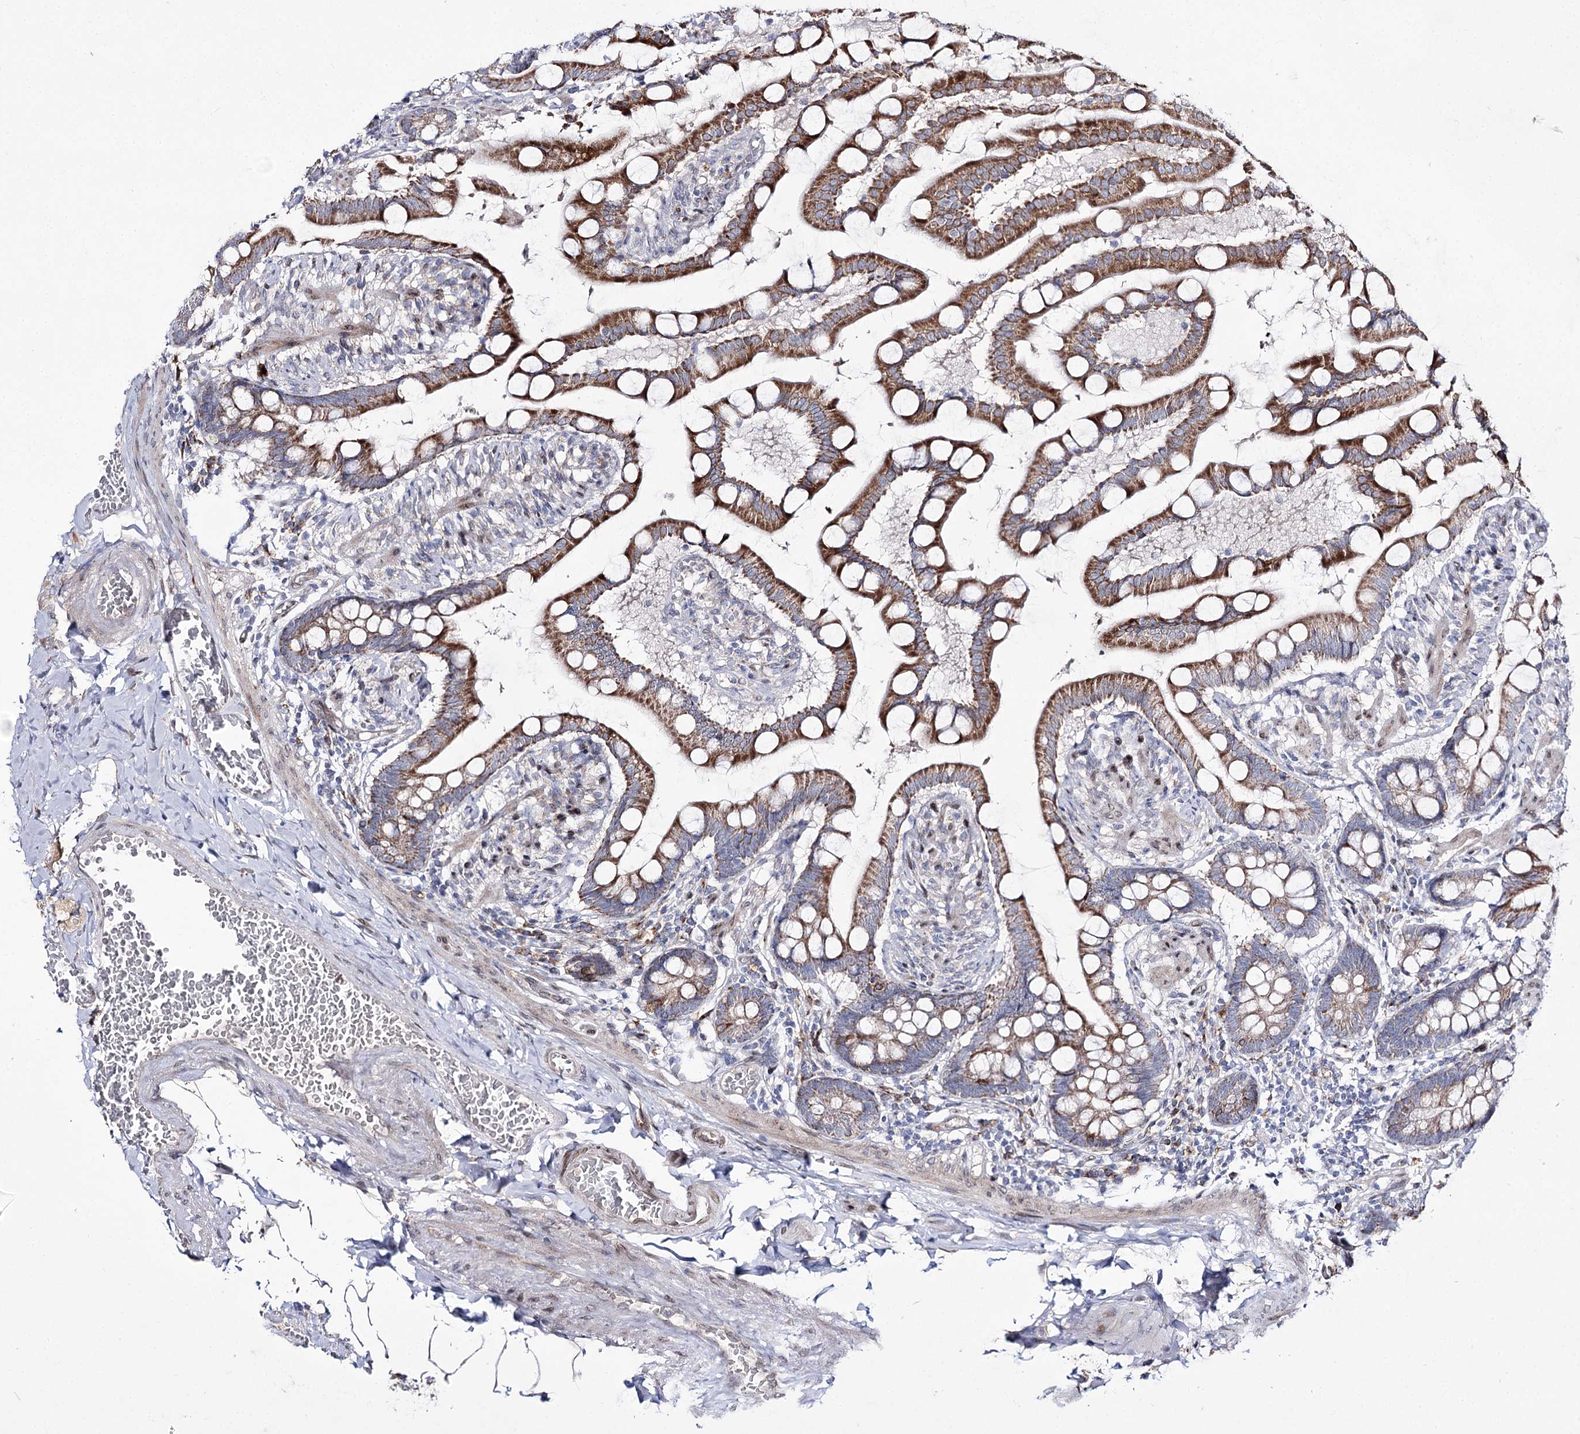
{"staining": {"intensity": "moderate", "quantity": ">75%", "location": "cytoplasmic/membranous"}, "tissue": "small intestine", "cell_type": "Glandular cells", "image_type": "normal", "snomed": [{"axis": "morphology", "description": "Normal tissue, NOS"}, {"axis": "topography", "description": "Small intestine"}], "caption": "Human small intestine stained with a brown dye reveals moderate cytoplasmic/membranous positive expression in about >75% of glandular cells.", "gene": "C11orf80", "patient": {"sex": "male", "age": 41}}